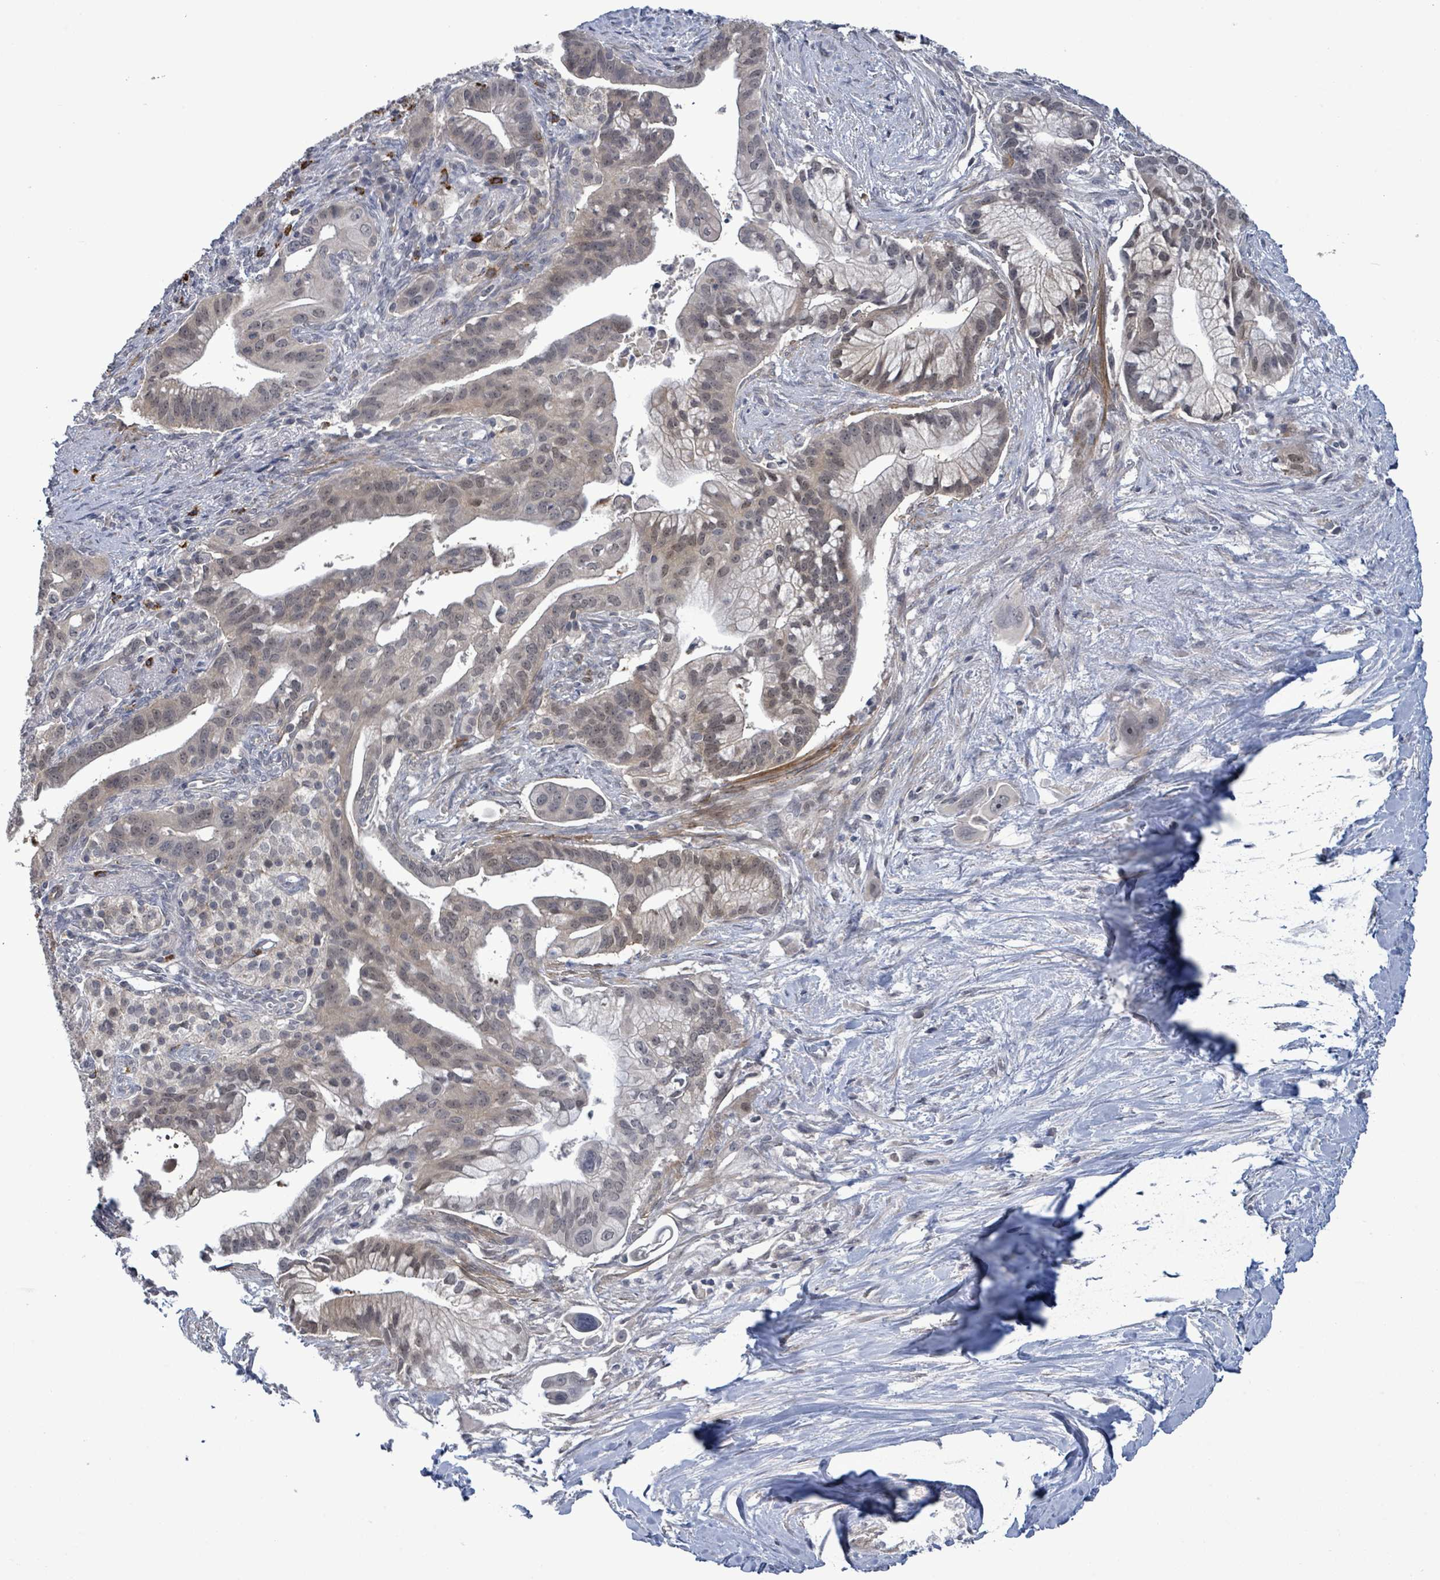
{"staining": {"intensity": "negative", "quantity": "none", "location": "none"}, "tissue": "pancreatic cancer", "cell_type": "Tumor cells", "image_type": "cancer", "snomed": [{"axis": "morphology", "description": "Adenocarcinoma, NOS"}, {"axis": "topography", "description": "Pancreas"}], "caption": "Immunohistochemistry photomicrograph of neoplastic tissue: human pancreatic adenocarcinoma stained with DAB (3,3'-diaminobenzidine) reveals no significant protein expression in tumor cells. Brightfield microscopy of immunohistochemistry (IHC) stained with DAB (brown) and hematoxylin (blue), captured at high magnification.", "gene": "AMMECR1", "patient": {"sex": "male", "age": 68}}